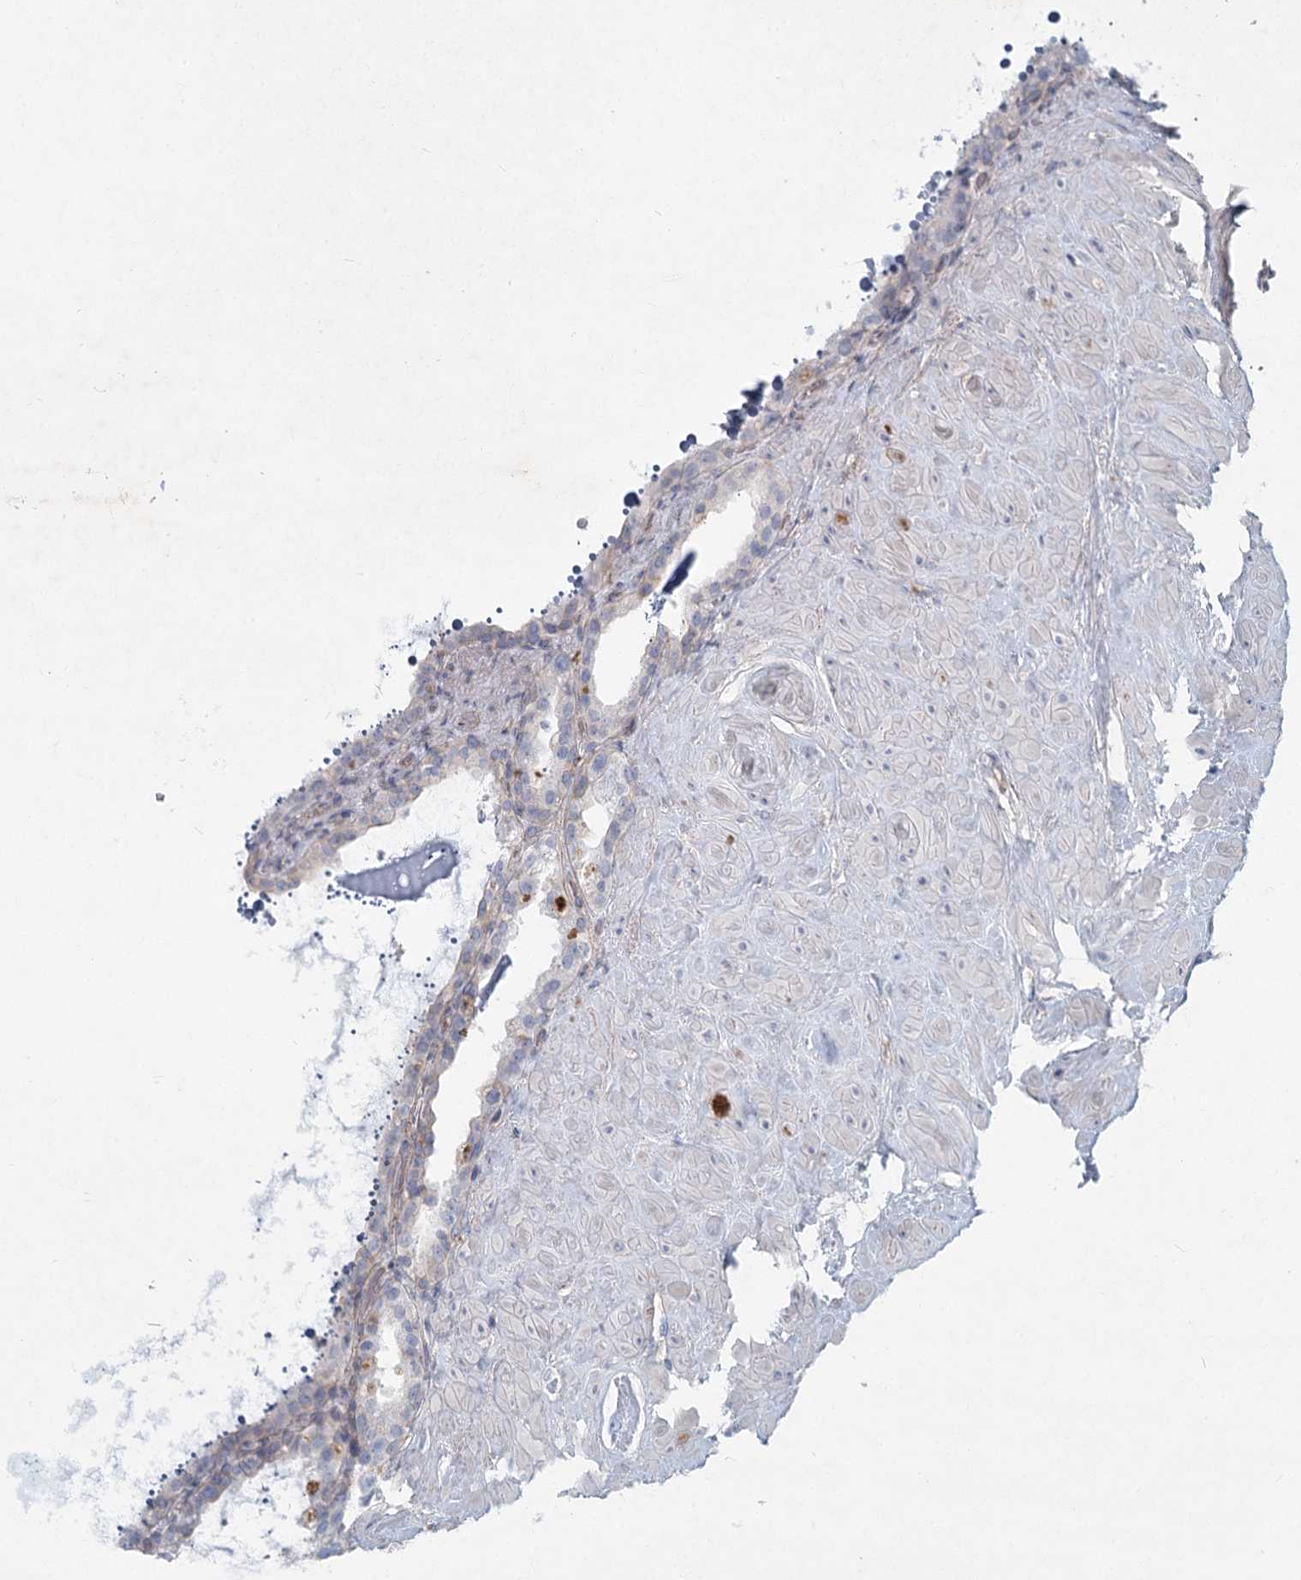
{"staining": {"intensity": "negative", "quantity": "none", "location": "none"}, "tissue": "seminal vesicle", "cell_type": "Glandular cells", "image_type": "normal", "snomed": [{"axis": "morphology", "description": "Normal tissue, NOS"}, {"axis": "topography", "description": "Seminal veicle"}], "caption": "A histopathology image of seminal vesicle stained for a protein reveals no brown staining in glandular cells. Nuclei are stained in blue.", "gene": "DNMBP", "patient": {"sex": "male", "age": 68}}